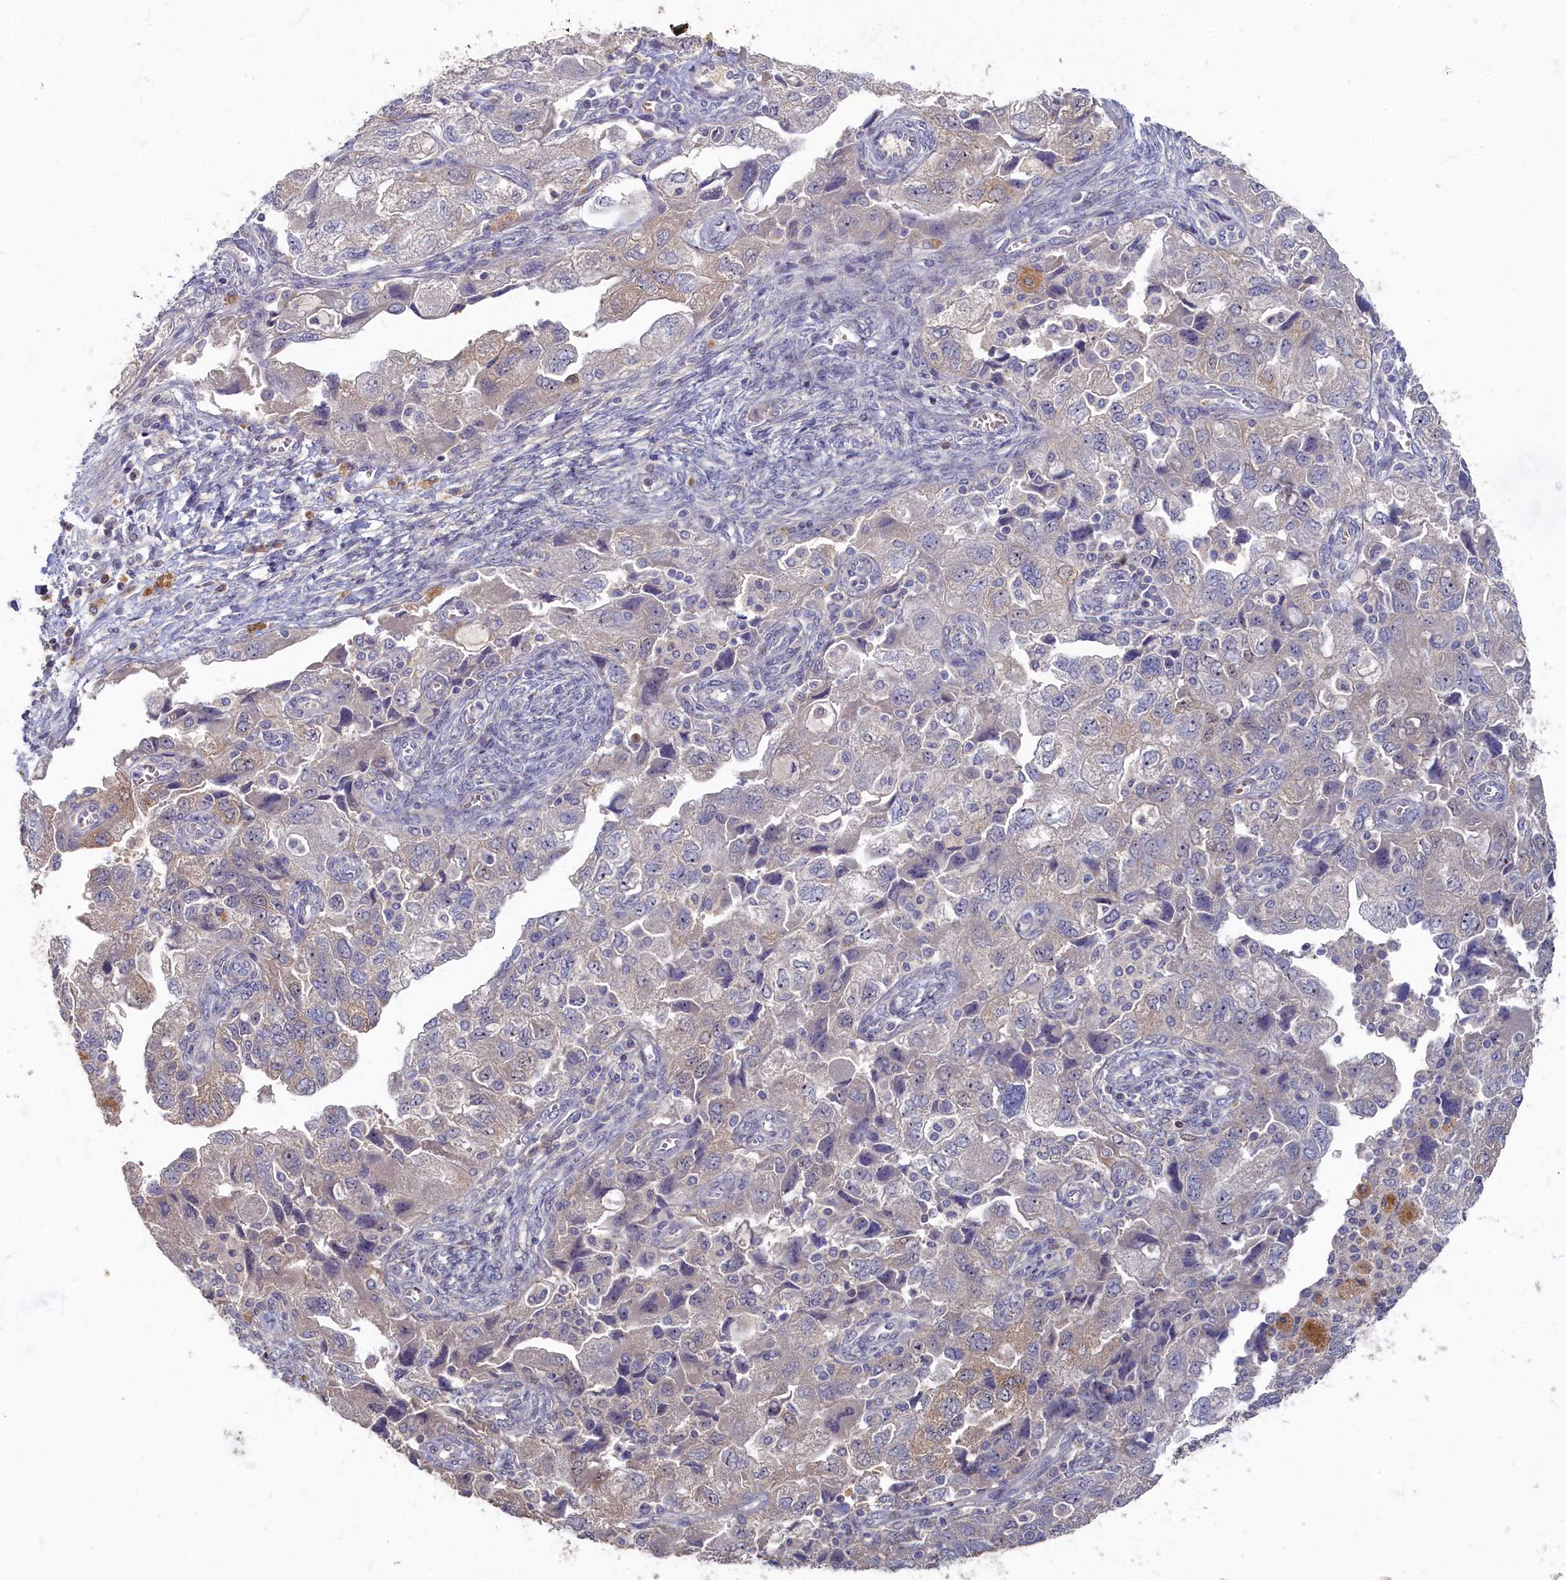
{"staining": {"intensity": "weak", "quantity": "<25%", "location": "cytoplasmic/membranous"}, "tissue": "ovarian cancer", "cell_type": "Tumor cells", "image_type": "cancer", "snomed": [{"axis": "morphology", "description": "Carcinoma, NOS"}, {"axis": "morphology", "description": "Cystadenocarcinoma, serous, NOS"}, {"axis": "topography", "description": "Ovary"}], "caption": "DAB (3,3'-diaminobenzidine) immunohistochemical staining of ovarian cancer shows no significant expression in tumor cells.", "gene": "HUNK", "patient": {"sex": "female", "age": 69}}